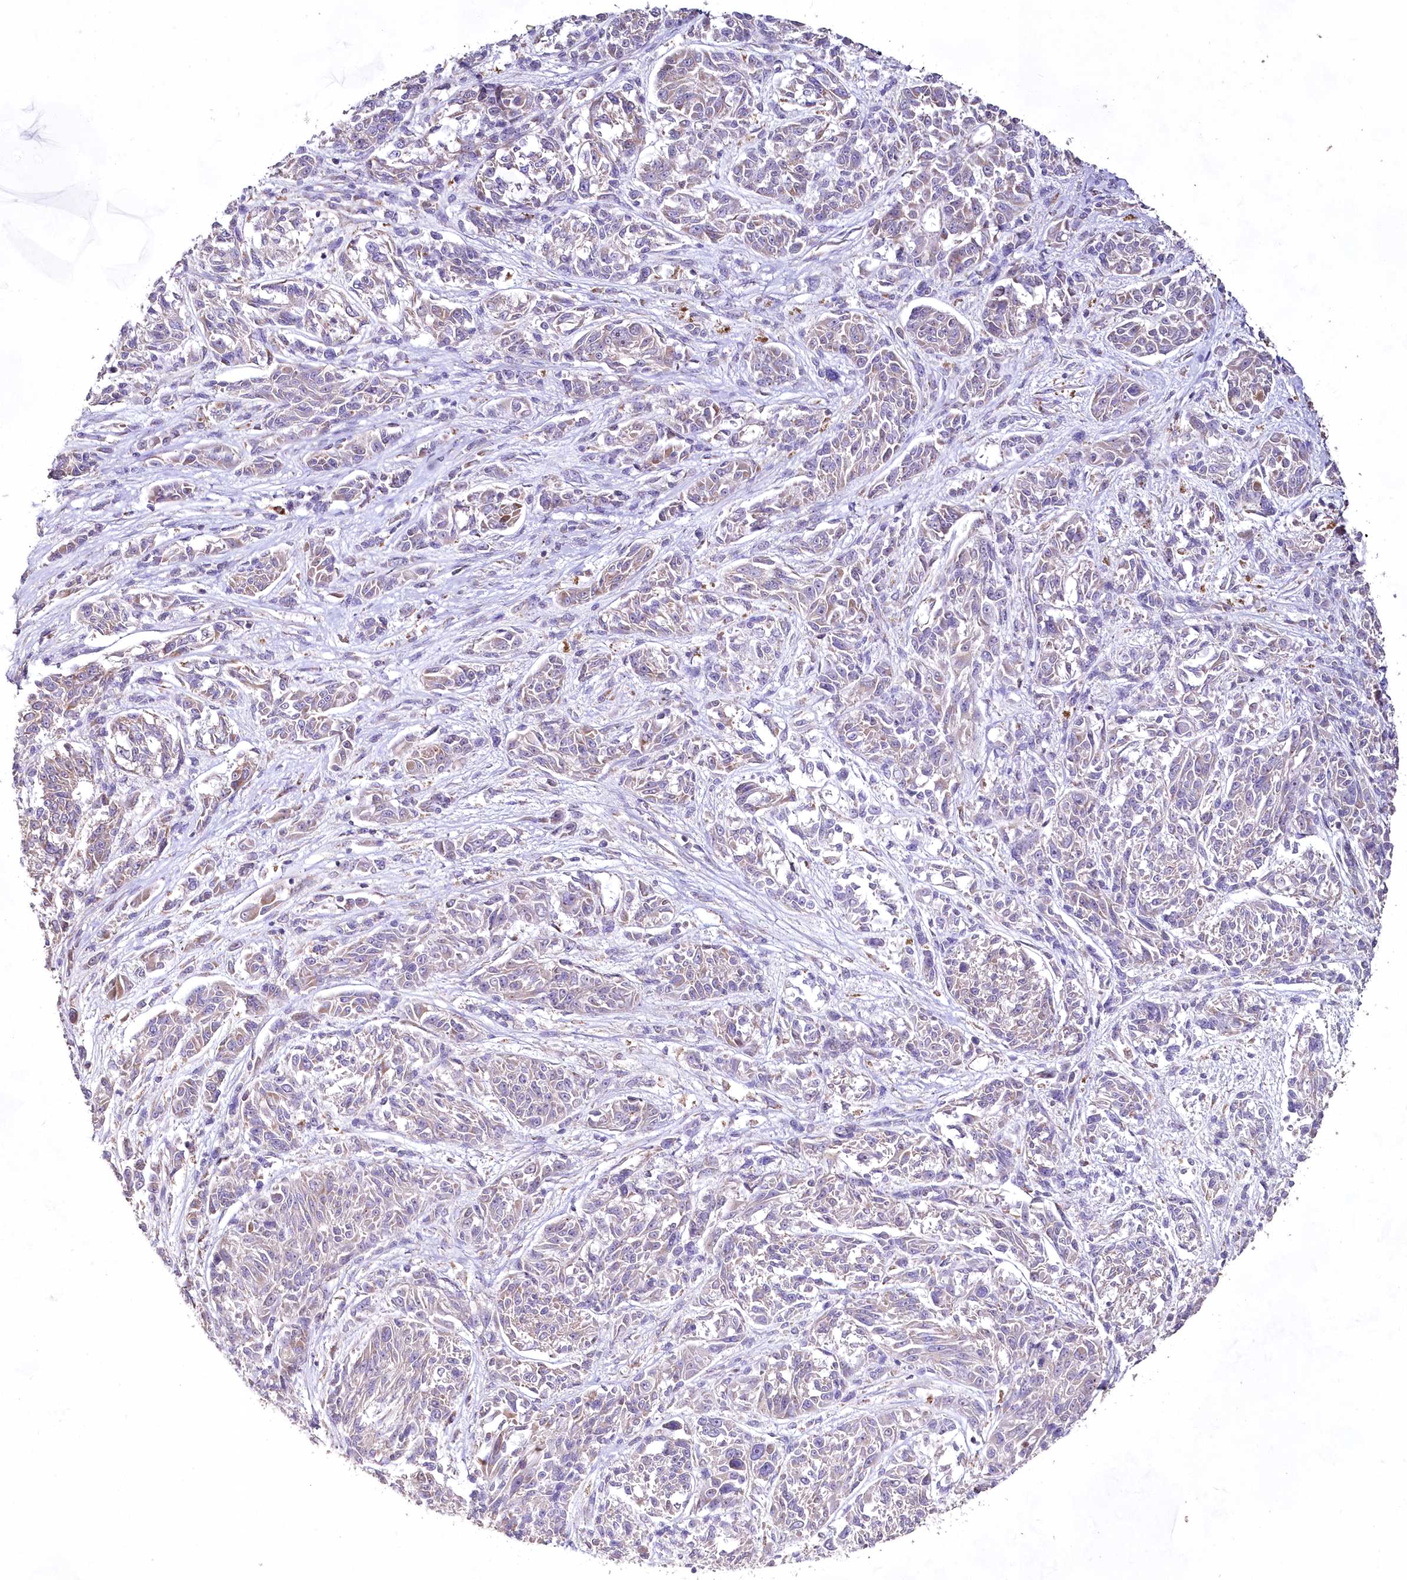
{"staining": {"intensity": "negative", "quantity": "none", "location": "none"}, "tissue": "melanoma", "cell_type": "Tumor cells", "image_type": "cancer", "snomed": [{"axis": "morphology", "description": "Malignant melanoma, NOS"}, {"axis": "topography", "description": "Skin"}], "caption": "The IHC histopathology image has no significant expression in tumor cells of malignant melanoma tissue.", "gene": "HADHB", "patient": {"sex": "male", "age": 53}}